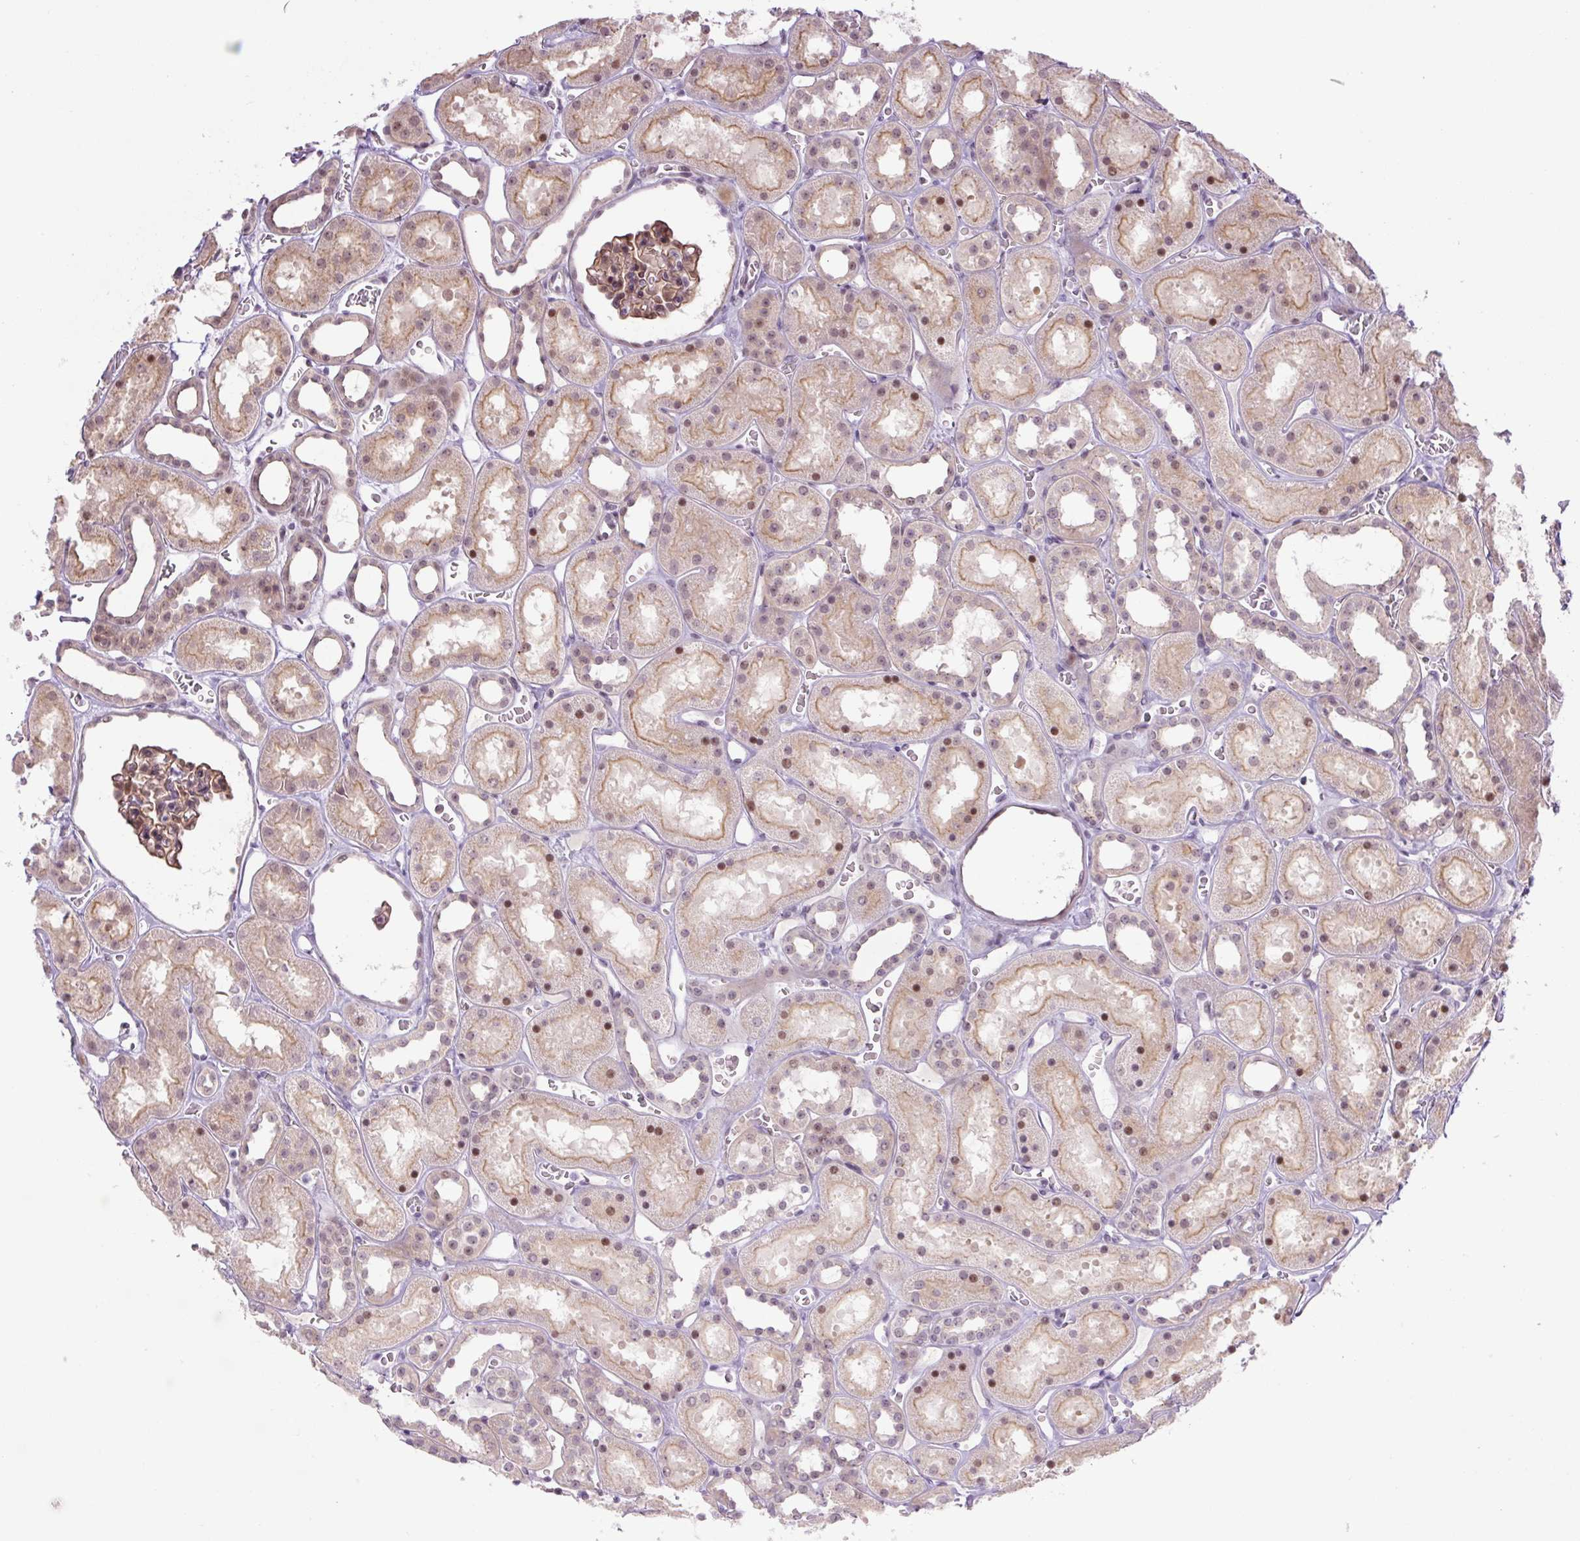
{"staining": {"intensity": "moderate", "quantity": "25%-75%", "location": "cytoplasmic/membranous,nuclear"}, "tissue": "kidney", "cell_type": "Cells in glomeruli", "image_type": "normal", "snomed": [{"axis": "morphology", "description": "Normal tissue, NOS"}, {"axis": "topography", "description": "Kidney"}], "caption": "The immunohistochemical stain shows moderate cytoplasmic/membranous,nuclear positivity in cells in glomeruli of benign kidney. (IHC, brightfield microscopy, high magnification).", "gene": "ICE1", "patient": {"sex": "female", "age": 41}}